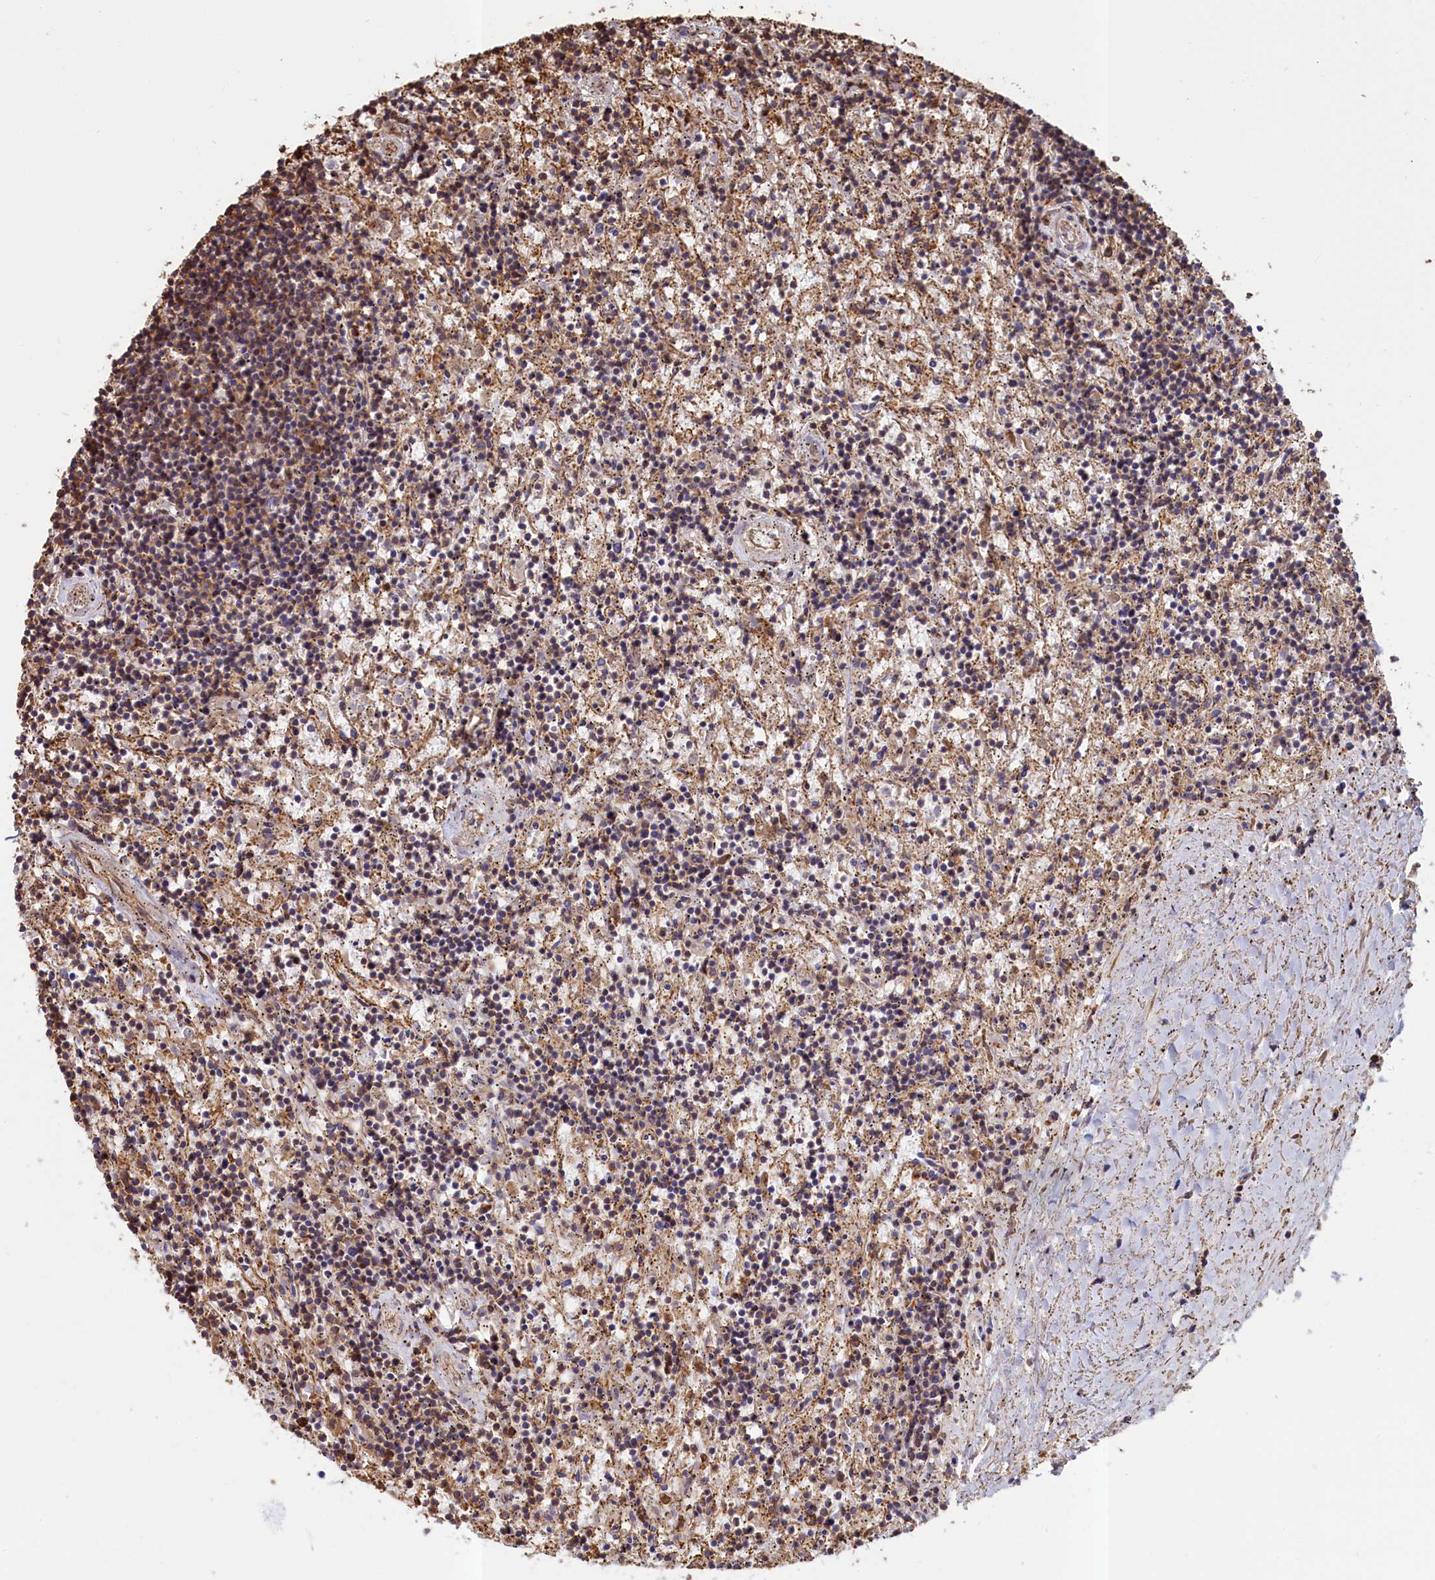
{"staining": {"intensity": "weak", "quantity": "25%-75%", "location": "cytoplasmic/membranous"}, "tissue": "lymphoma", "cell_type": "Tumor cells", "image_type": "cancer", "snomed": [{"axis": "morphology", "description": "Malignant lymphoma, non-Hodgkin's type, Low grade"}, {"axis": "topography", "description": "Spleen"}], "caption": "Protein expression analysis of human lymphoma reveals weak cytoplasmic/membranous staining in approximately 25%-75% of tumor cells.", "gene": "ANKRD27", "patient": {"sex": "male", "age": 76}}